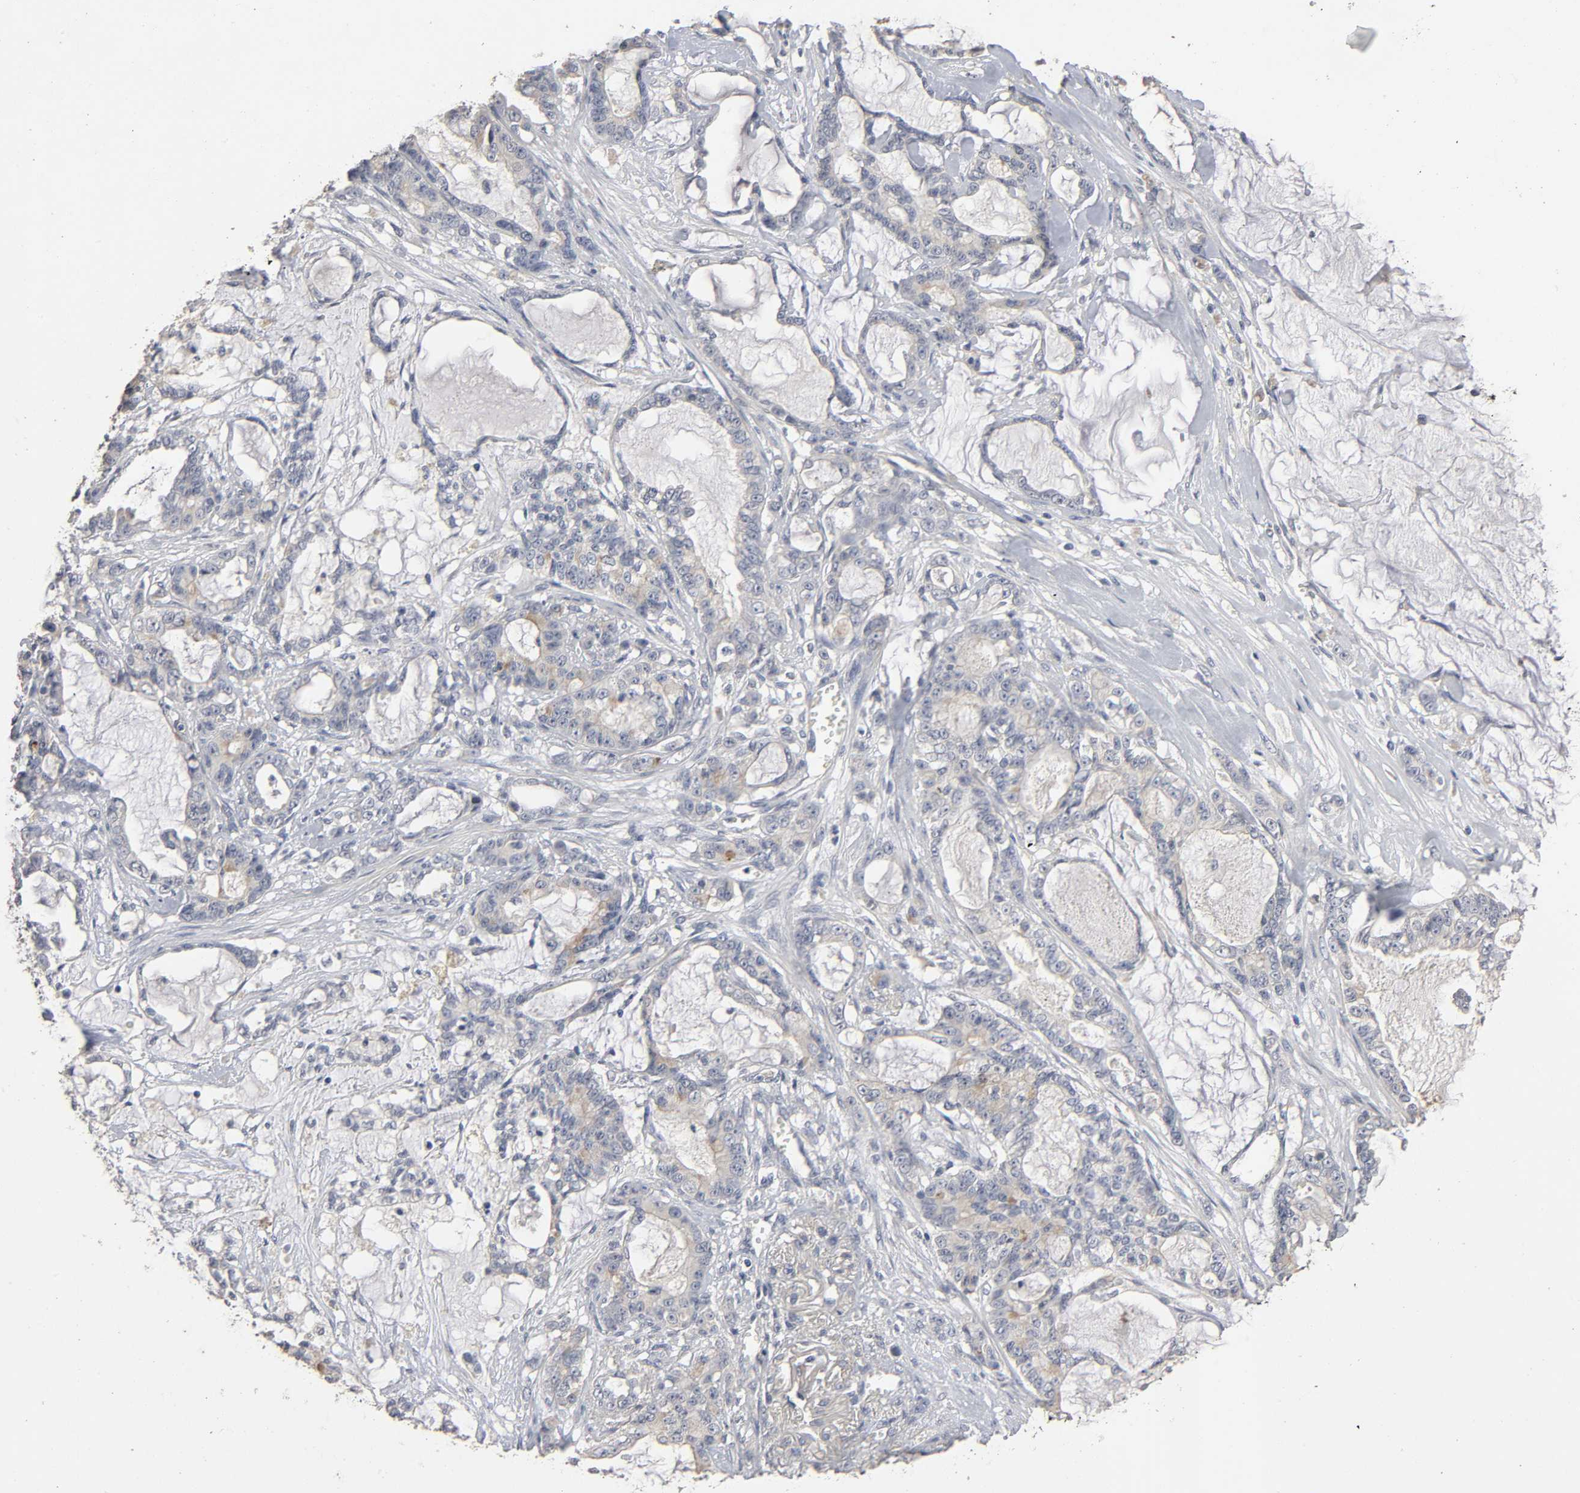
{"staining": {"intensity": "moderate", "quantity": "<25%", "location": "cytoplasmic/membranous"}, "tissue": "pancreatic cancer", "cell_type": "Tumor cells", "image_type": "cancer", "snomed": [{"axis": "morphology", "description": "Adenocarcinoma, NOS"}, {"axis": "topography", "description": "Pancreas"}], "caption": "Approximately <25% of tumor cells in human pancreatic adenocarcinoma display moderate cytoplasmic/membranous protein staining as visualized by brown immunohistochemical staining.", "gene": "SLC10A2", "patient": {"sex": "female", "age": 73}}